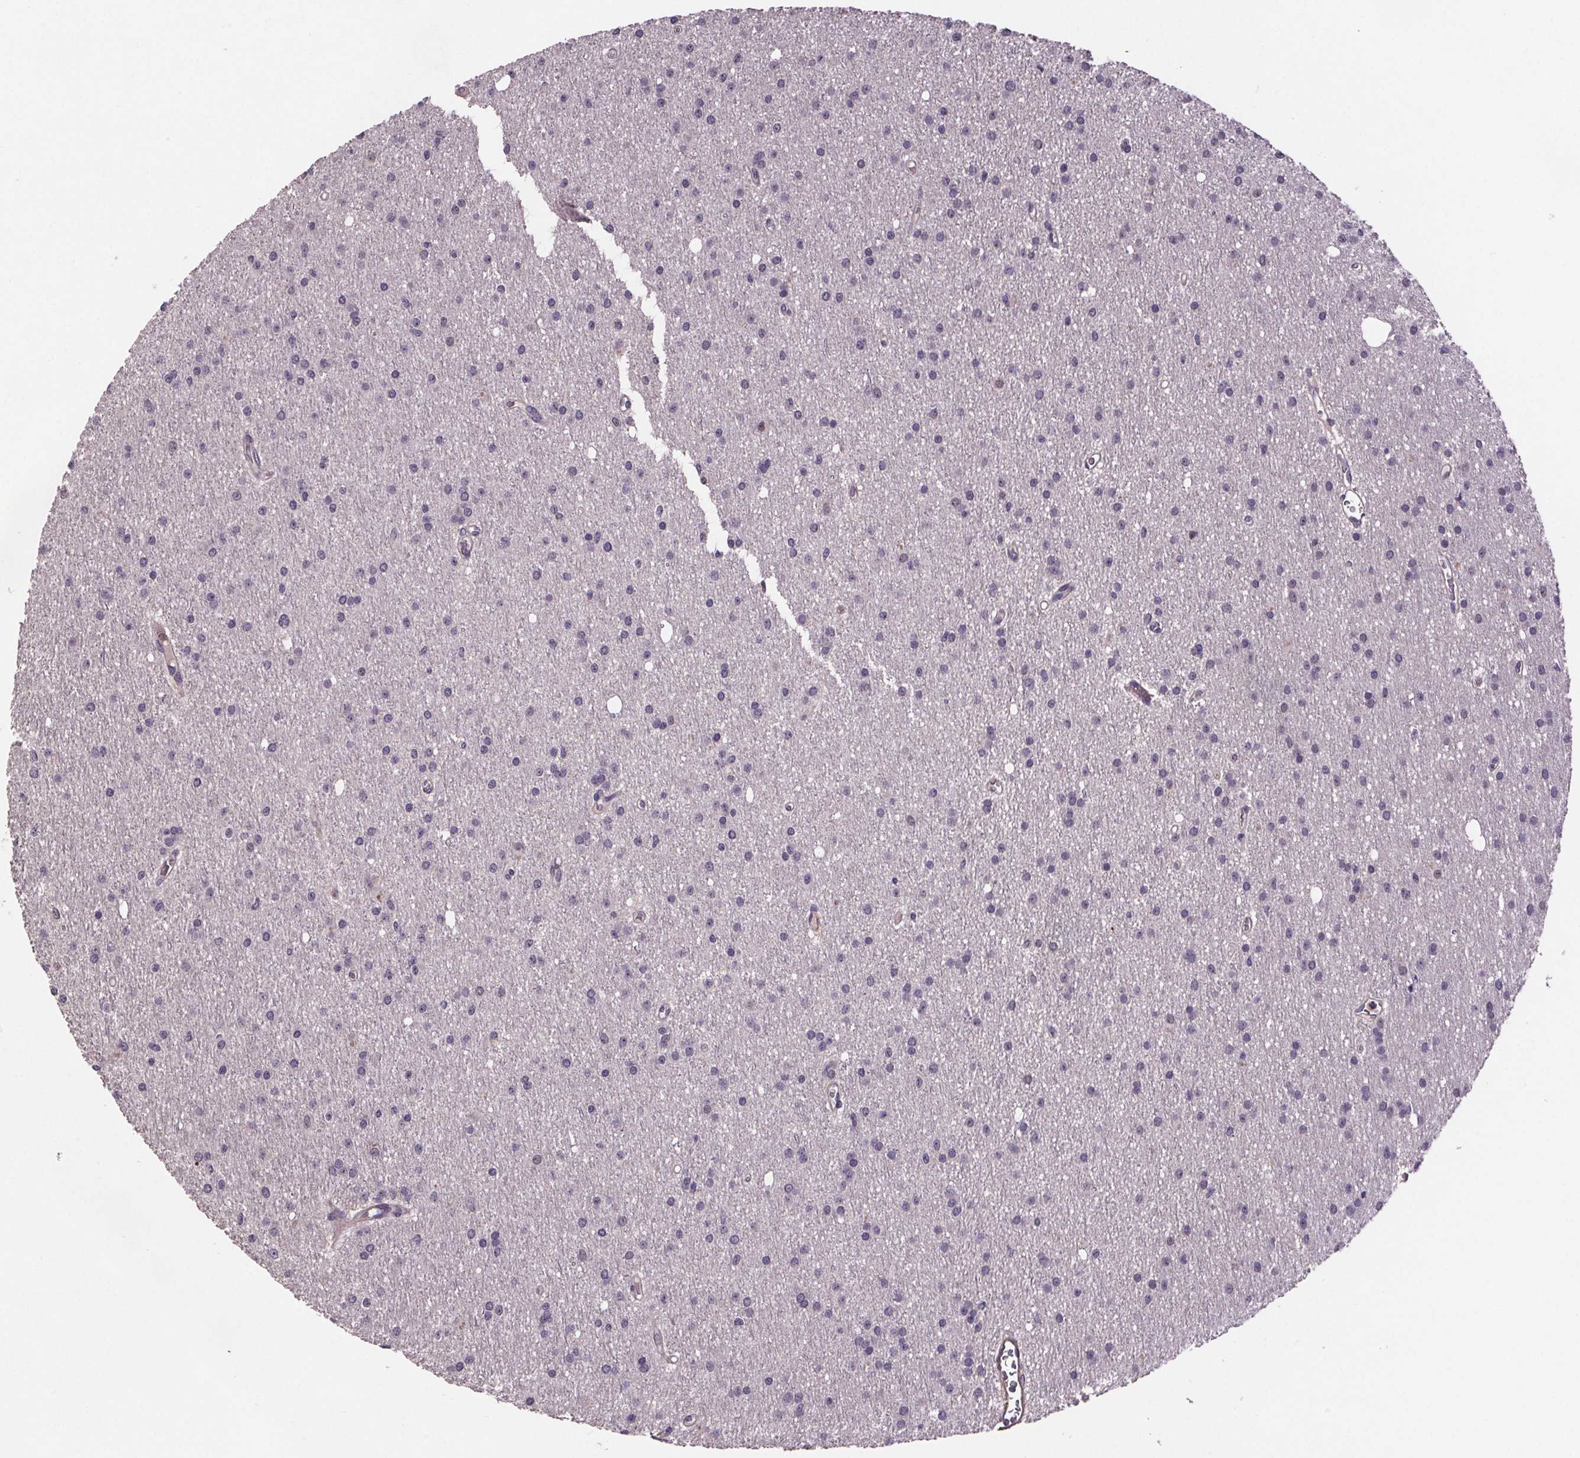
{"staining": {"intensity": "negative", "quantity": "none", "location": "none"}, "tissue": "glioma", "cell_type": "Tumor cells", "image_type": "cancer", "snomed": [{"axis": "morphology", "description": "Glioma, malignant, Low grade"}, {"axis": "topography", "description": "Brain"}], "caption": "Immunohistochemistry micrograph of neoplastic tissue: glioma stained with DAB displays no significant protein positivity in tumor cells.", "gene": "CLN3", "patient": {"sex": "male", "age": 27}}